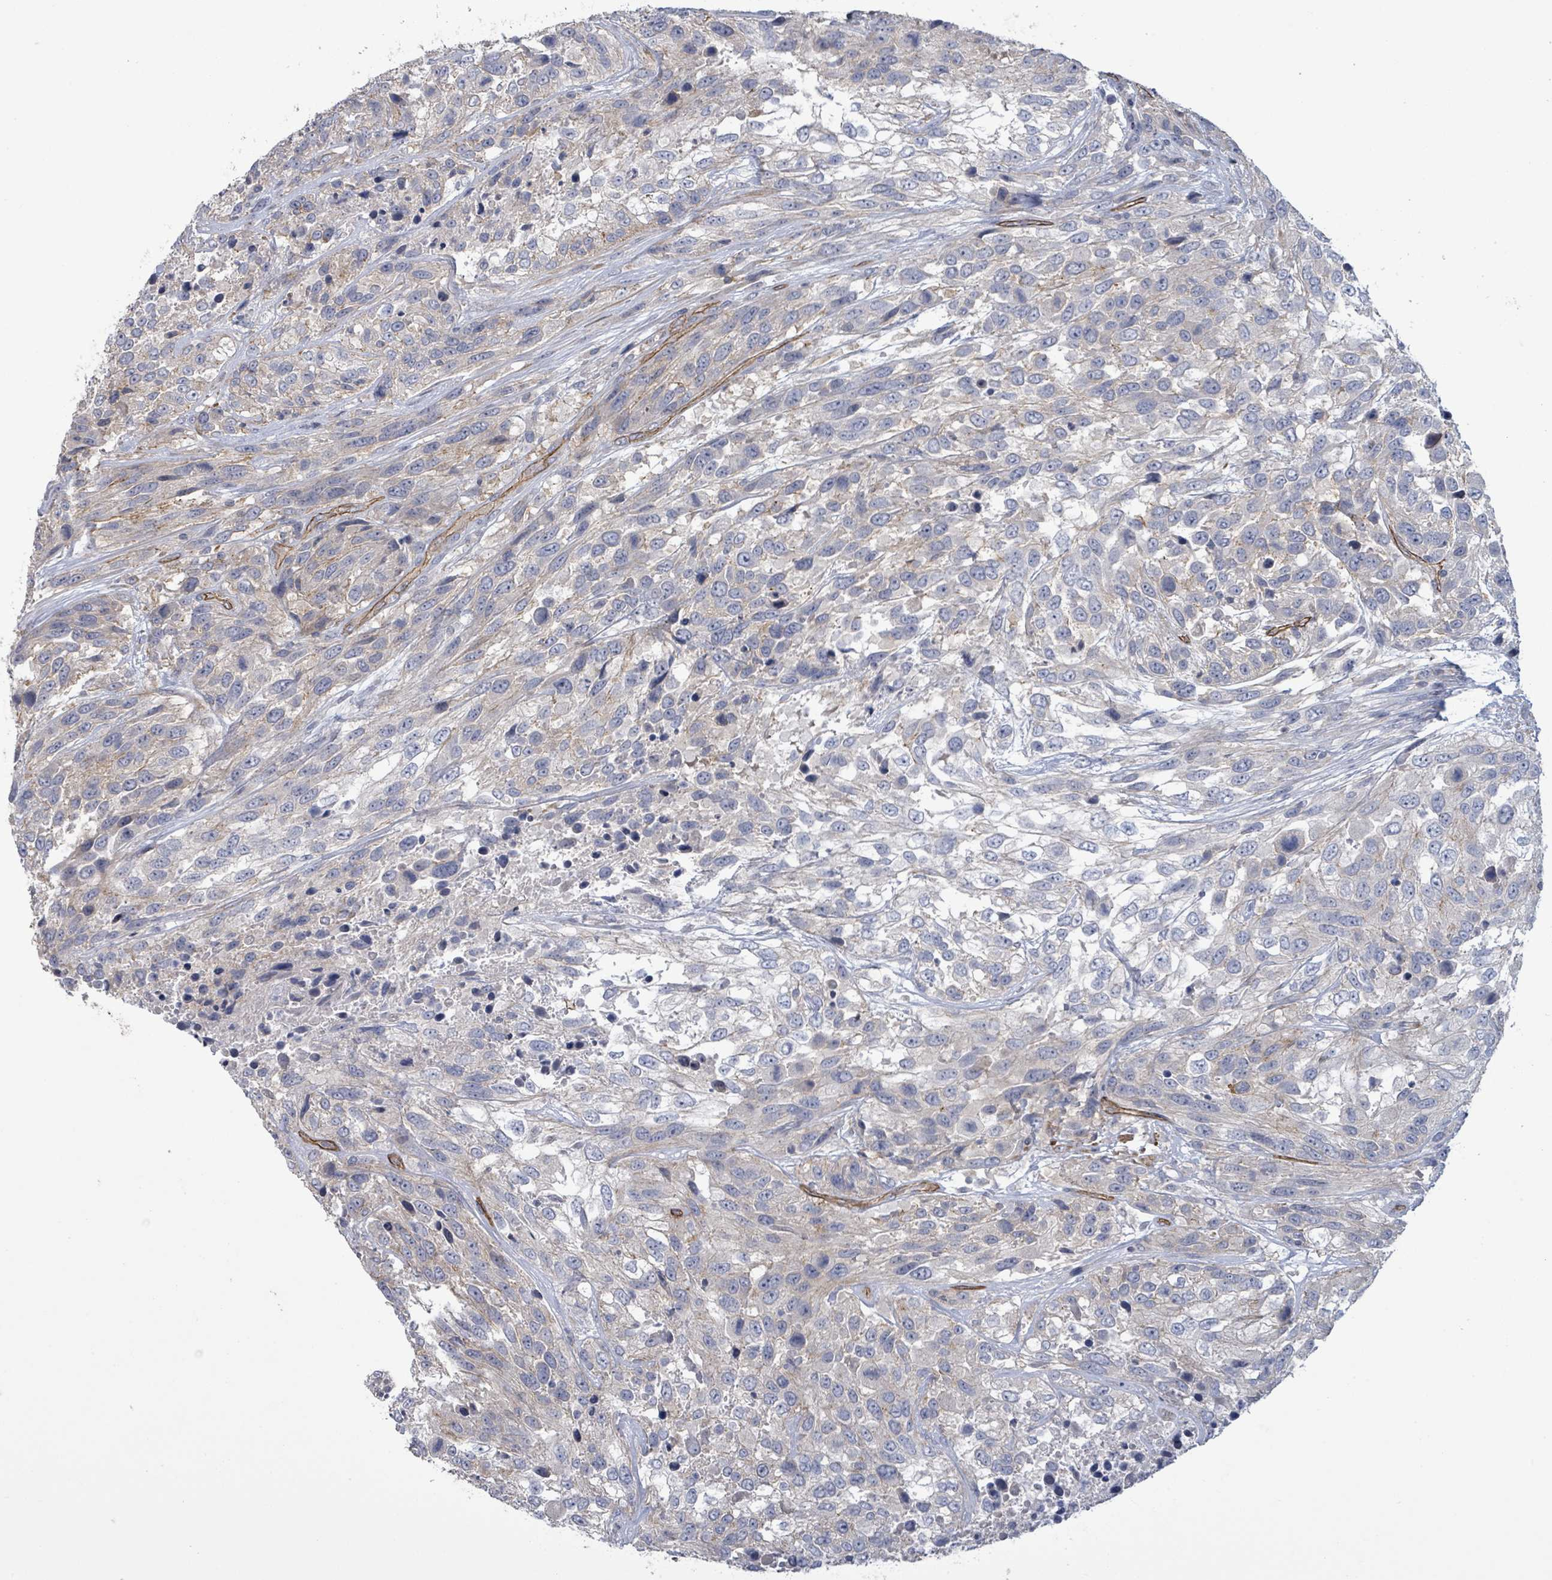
{"staining": {"intensity": "negative", "quantity": "none", "location": "none"}, "tissue": "urothelial cancer", "cell_type": "Tumor cells", "image_type": "cancer", "snomed": [{"axis": "morphology", "description": "Urothelial carcinoma, High grade"}, {"axis": "topography", "description": "Urinary bladder"}], "caption": "Immunohistochemistry of urothelial cancer displays no staining in tumor cells.", "gene": "KANK3", "patient": {"sex": "female", "age": 70}}